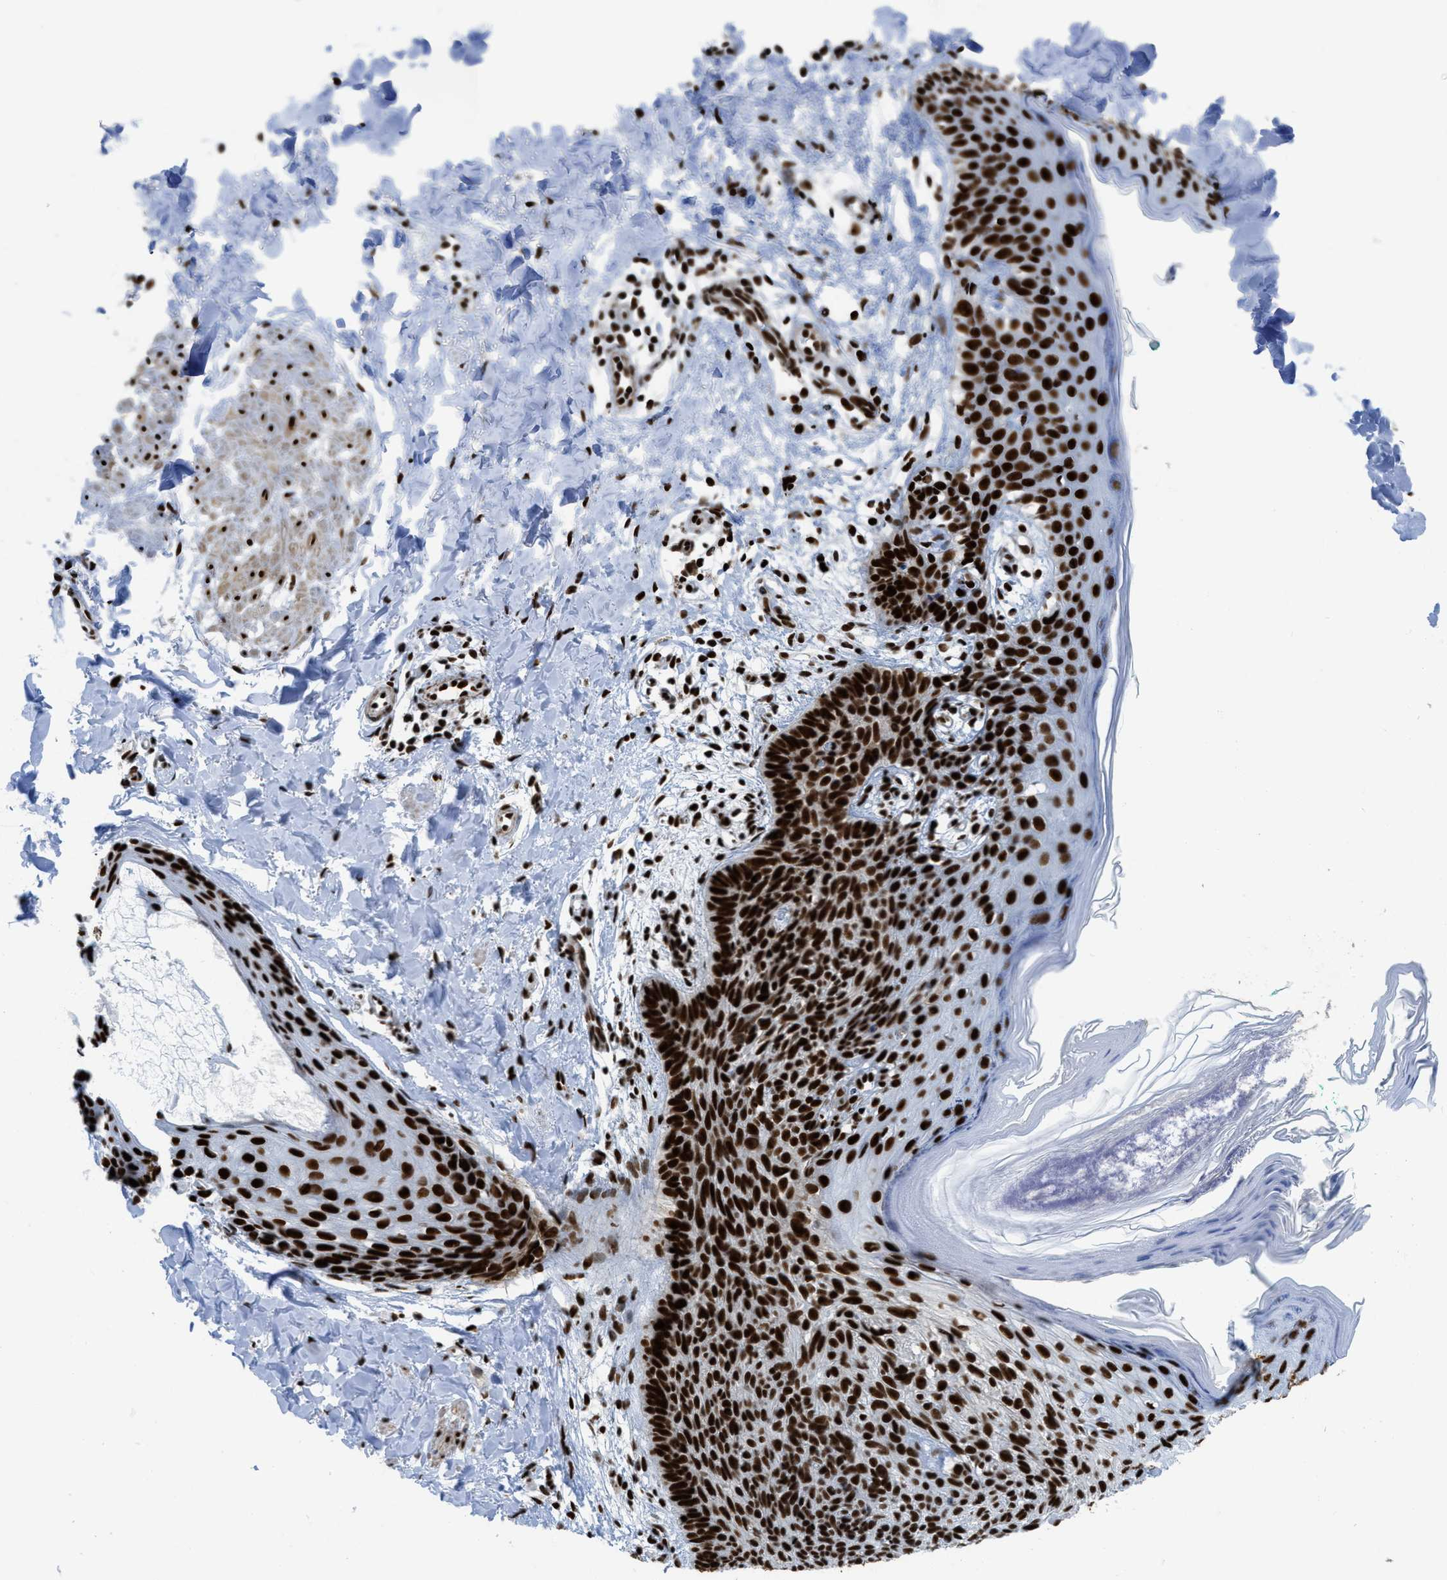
{"staining": {"intensity": "strong", "quantity": ">75%", "location": "nuclear"}, "tissue": "skin cancer", "cell_type": "Tumor cells", "image_type": "cancer", "snomed": [{"axis": "morphology", "description": "Basal cell carcinoma"}, {"axis": "topography", "description": "Skin"}], "caption": "Tumor cells exhibit high levels of strong nuclear staining in approximately >75% of cells in human skin basal cell carcinoma.", "gene": "ZNF207", "patient": {"sex": "male", "age": 60}}